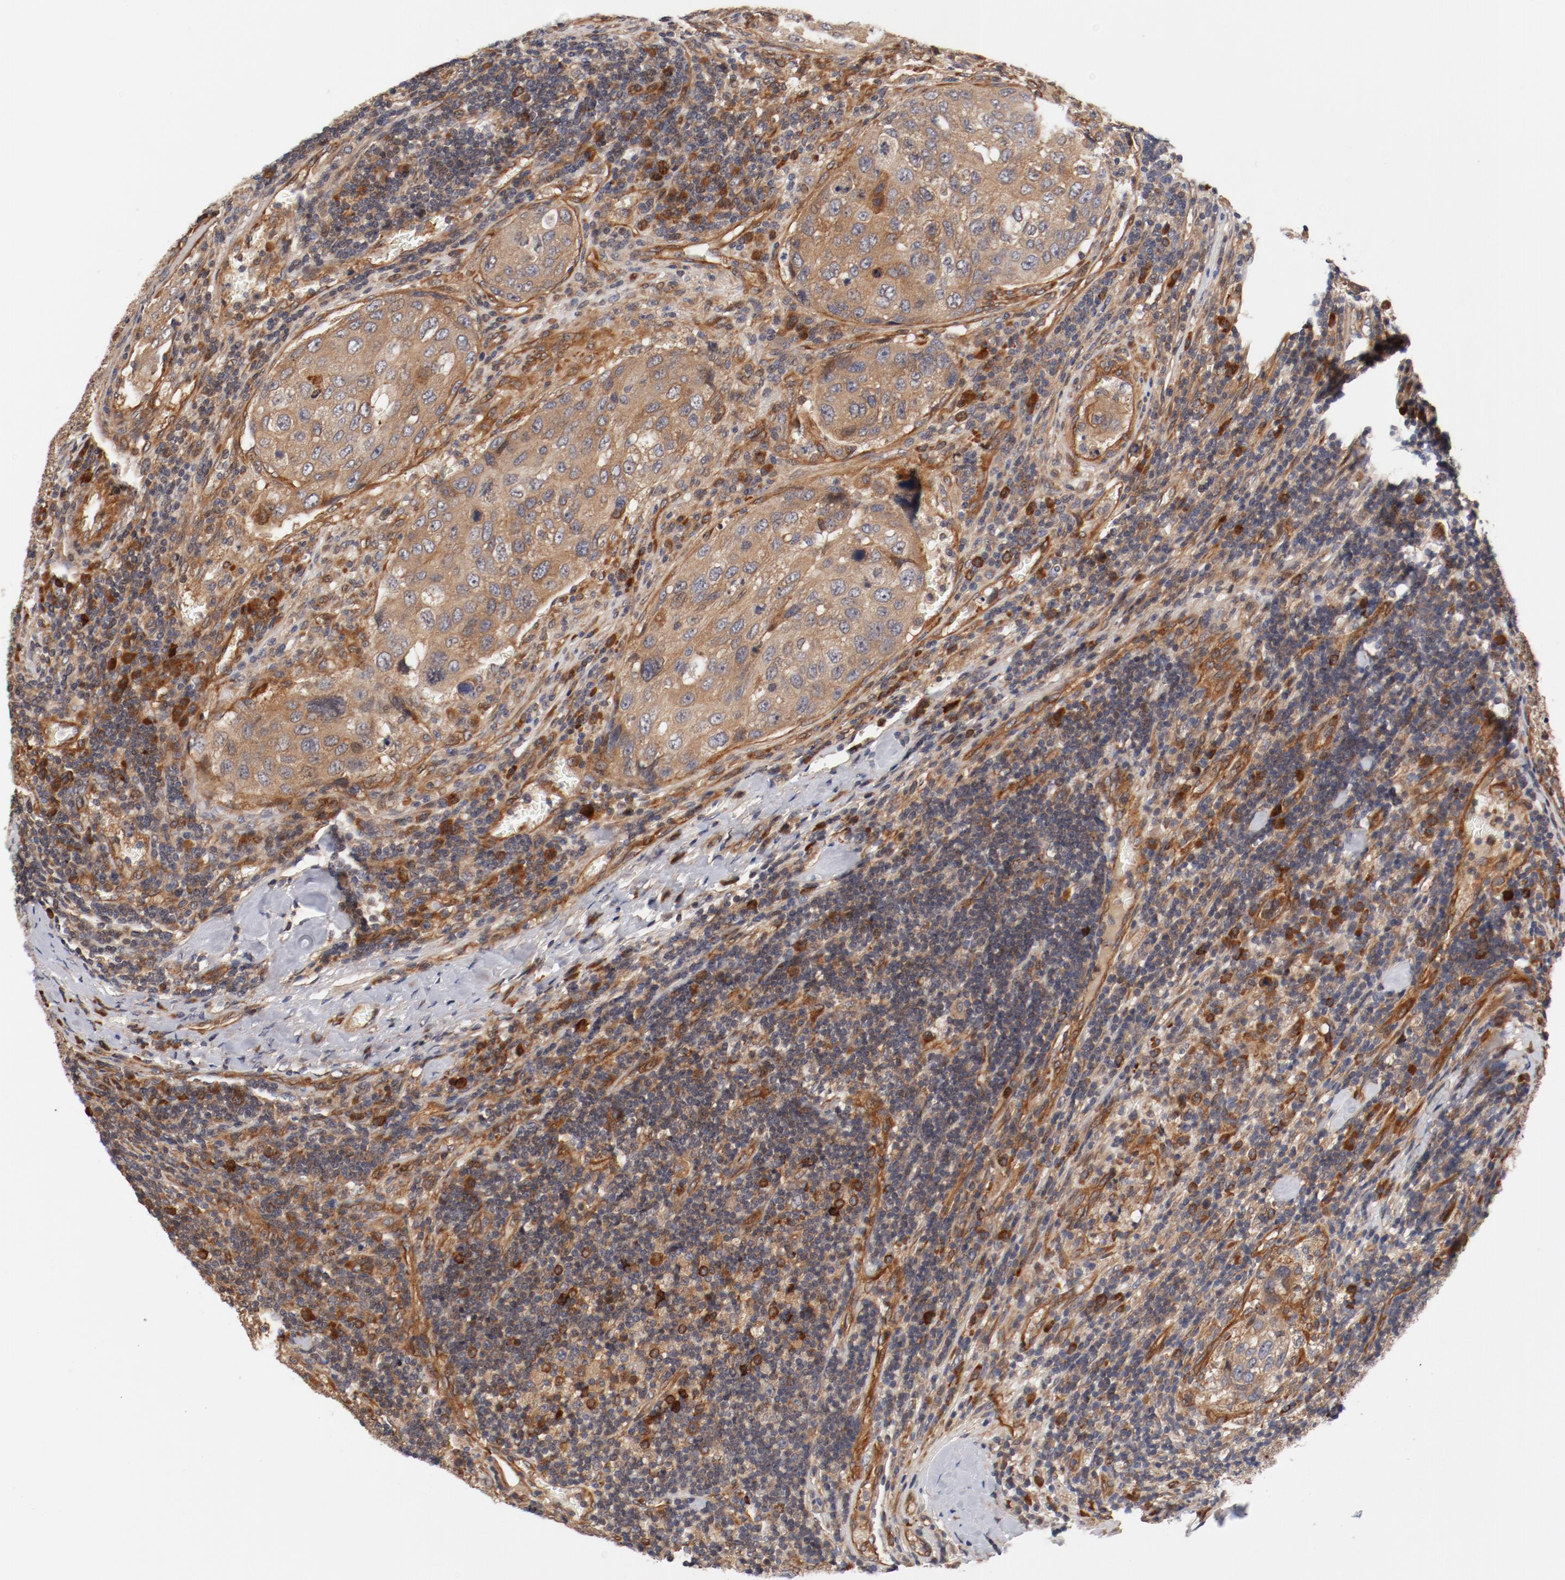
{"staining": {"intensity": "moderate", "quantity": ">75%", "location": "cytoplasmic/membranous"}, "tissue": "urothelial cancer", "cell_type": "Tumor cells", "image_type": "cancer", "snomed": [{"axis": "morphology", "description": "Urothelial carcinoma, High grade"}, {"axis": "topography", "description": "Lymph node"}, {"axis": "topography", "description": "Urinary bladder"}], "caption": "Protein staining by immunohistochemistry demonstrates moderate cytoplasmic/membranous expression in approximately >75% of tumor cells in high-grade urothelial carcinoma. The staining was performed using DAB (3,3'-diaminobenzidine) to visualize the protein expression in brown, while the nuclei were stained in blue with hematoxylin (Magnification: 20x).", "gene": "PITPNM2", "patient": {"sex": "male", "age": 51}}